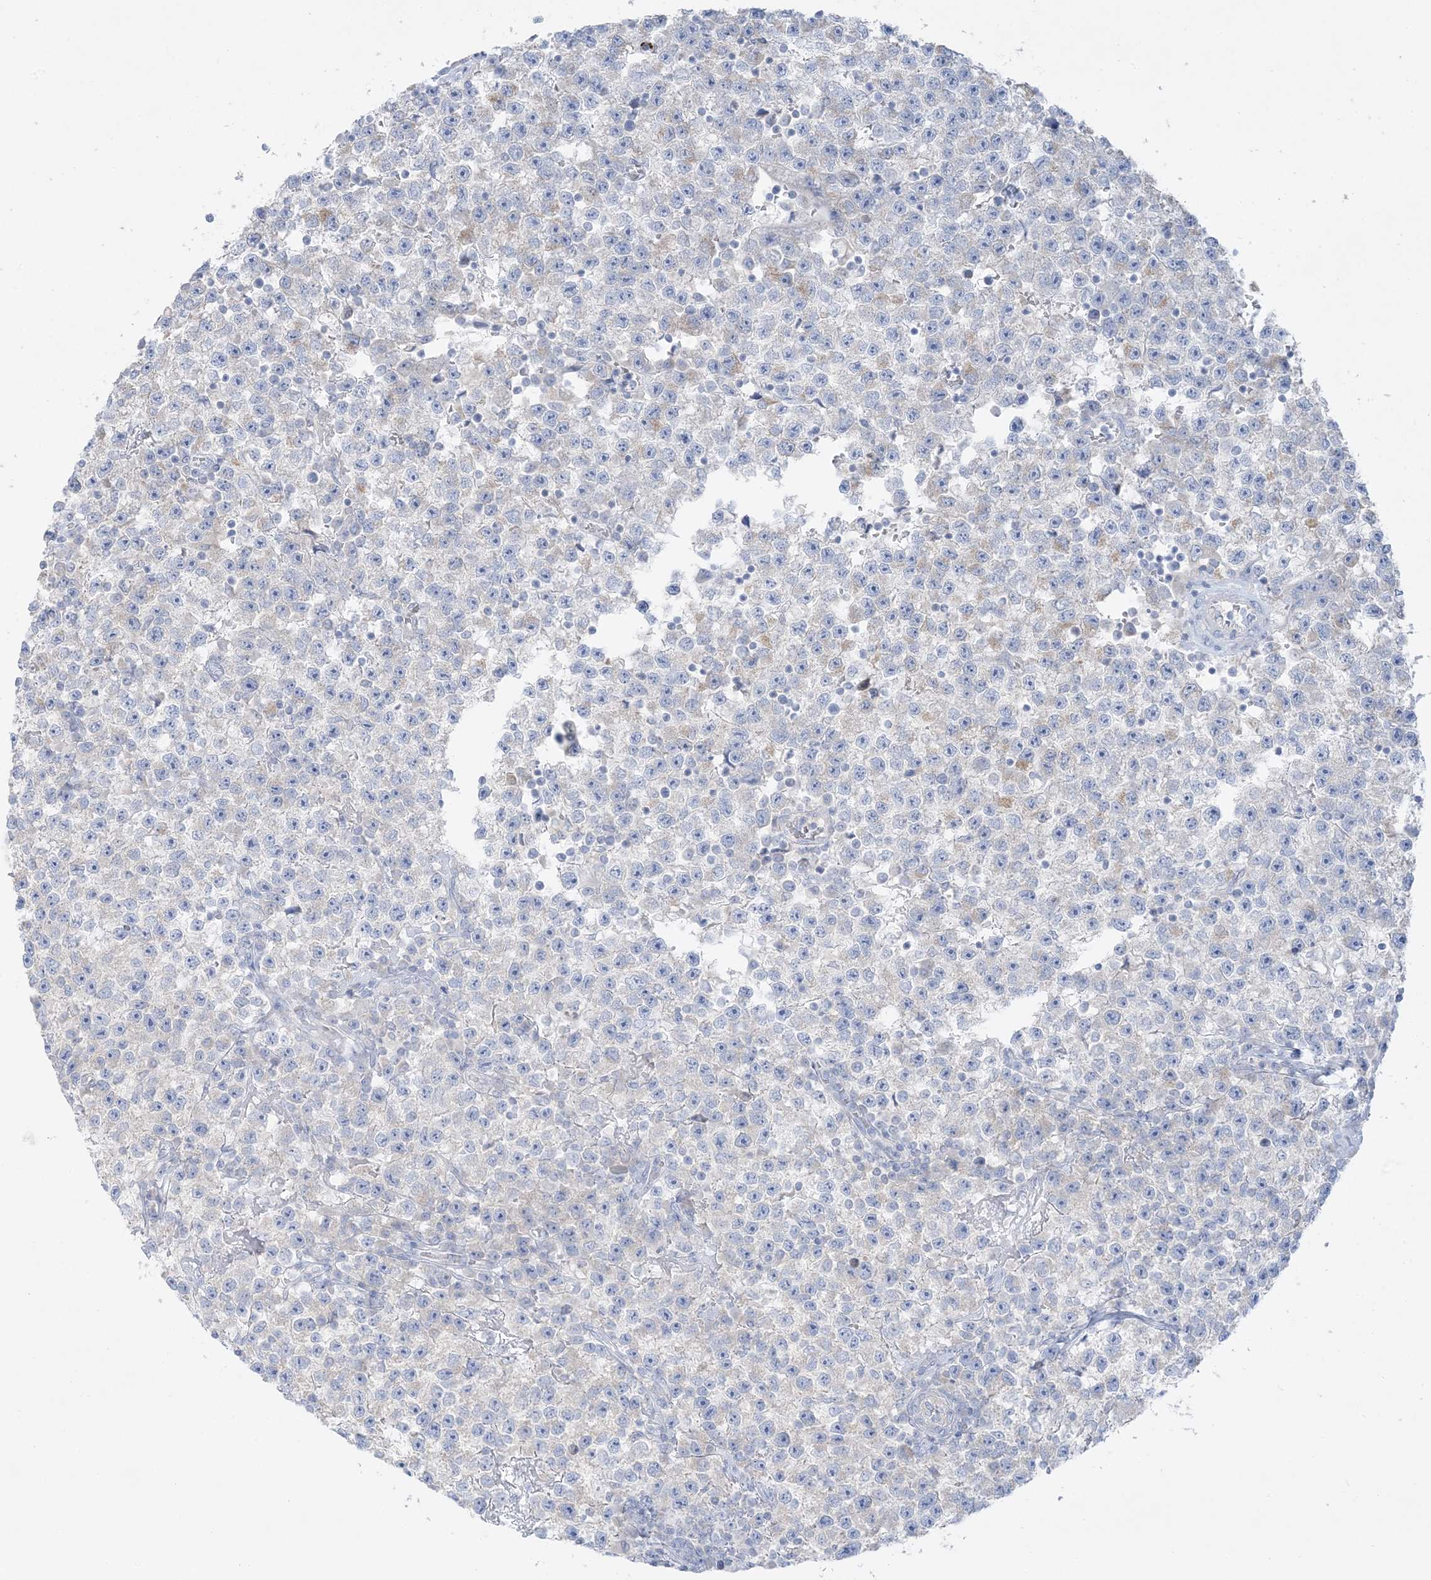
{"staining": {"intensity": "negative", "quantity": "none", "location": "none"}, "tissue": "testis cancer", "cell_type": "Tumor cells", "image_type": "cancer", "snomed": [{"axis": "morphology", "description": "Seminoma, NOS"}, {"axis": "topography", "description": "Testis"}], "caption": "Immunohistochemical staining of human testis seminoma shows no significant positivity in tumor cells.", "gene": "FAM184A", "patient": {"sex": "male", "age": 22}}